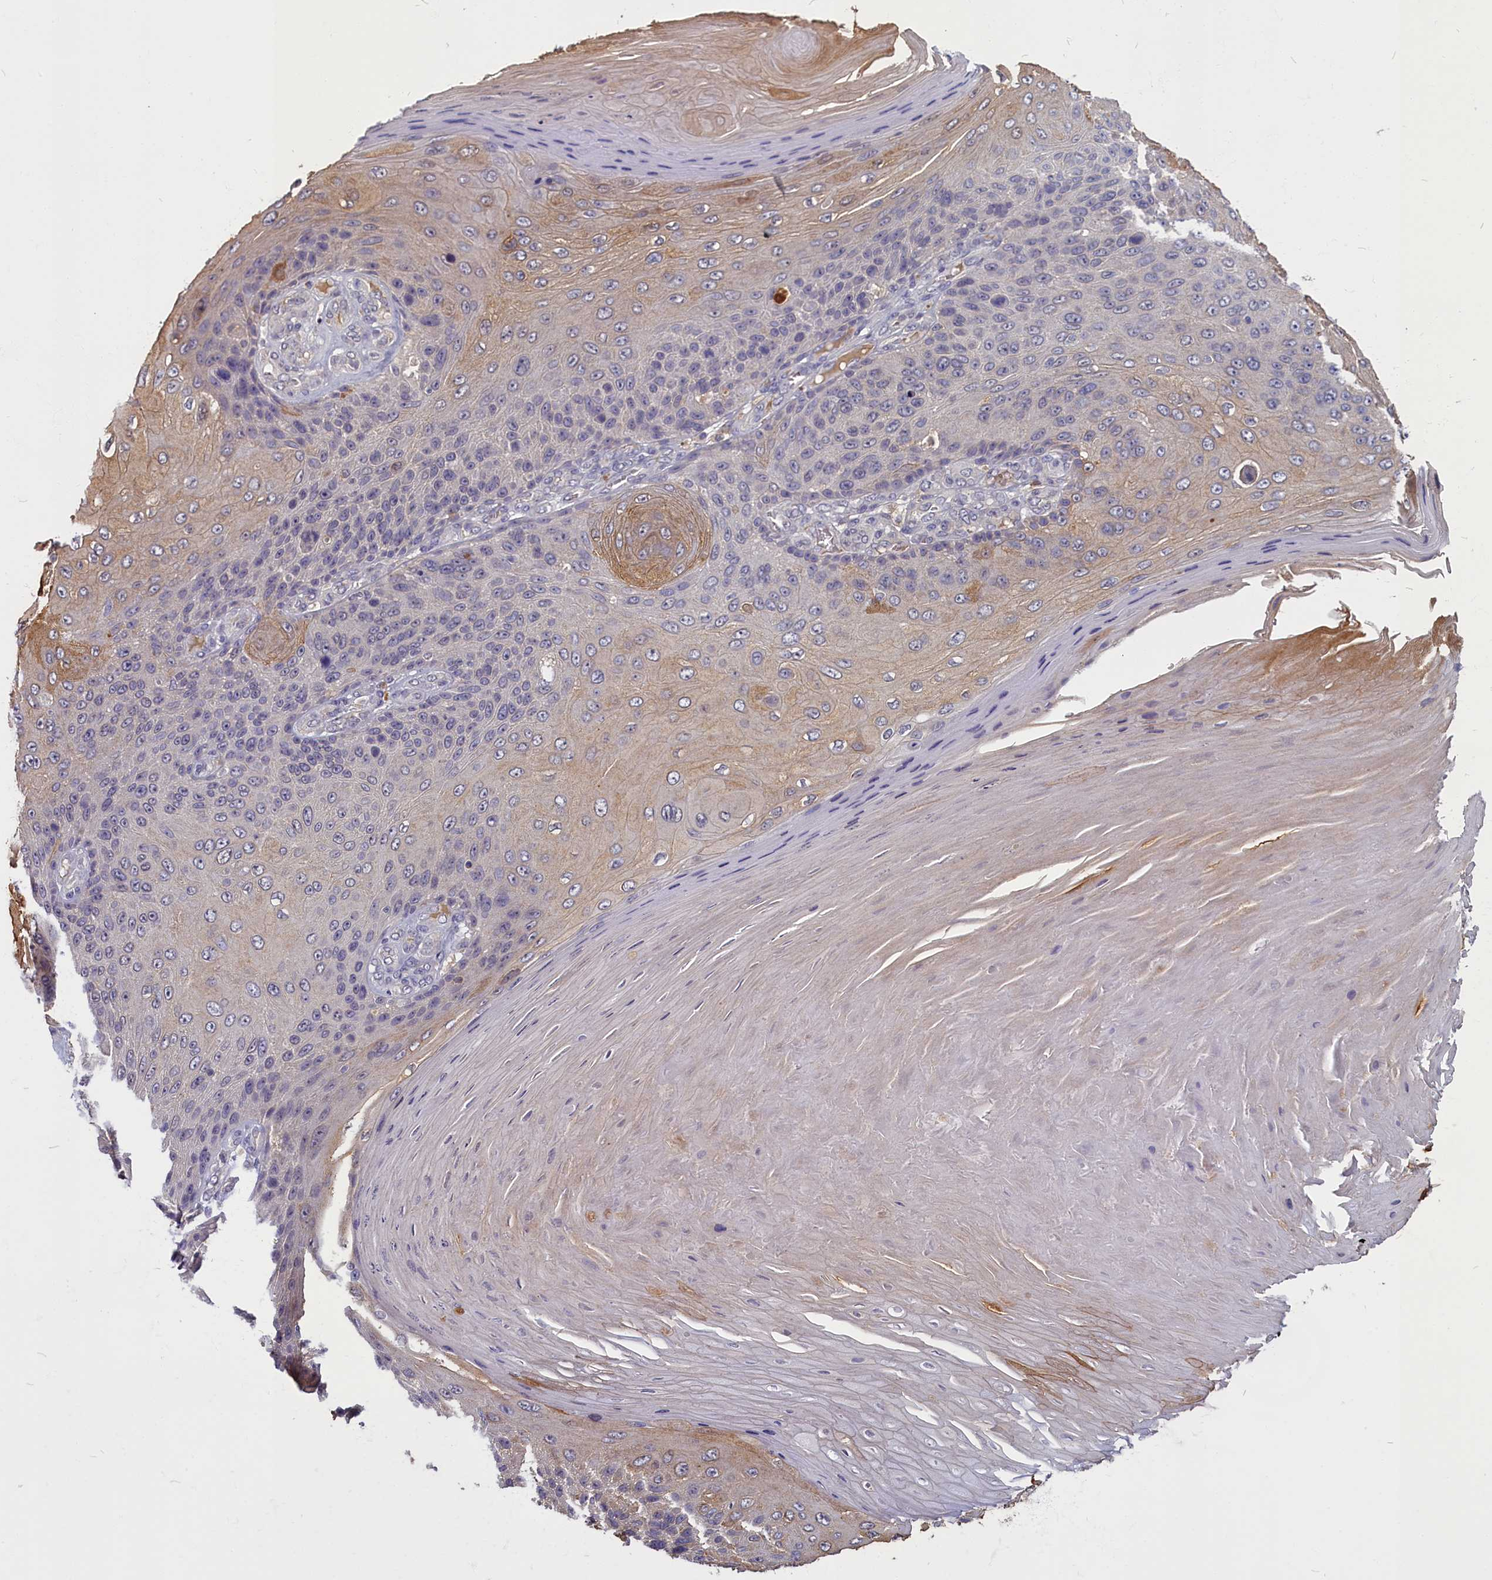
{"staining": {"intensity": "moderate", "quantity": "<25%", "location": "cytoplasmic/membranous"}, "tissue": "skin cancer", "cell_type": "Tumor cells", "image_type": "cancer", "snomed": [{"axis": "morphology", "description": "Squamous cell carcinoma, NOS"}, {"axis": "topography", "description": "Skin"}], "caption": "Squamous cell carcinoma (skin) stained for a protein shows moderate cytoplasmic/membranous positivity in tumor cells.", "gene": "SV2C", "patient": {"sex": "female", "age": 88}}